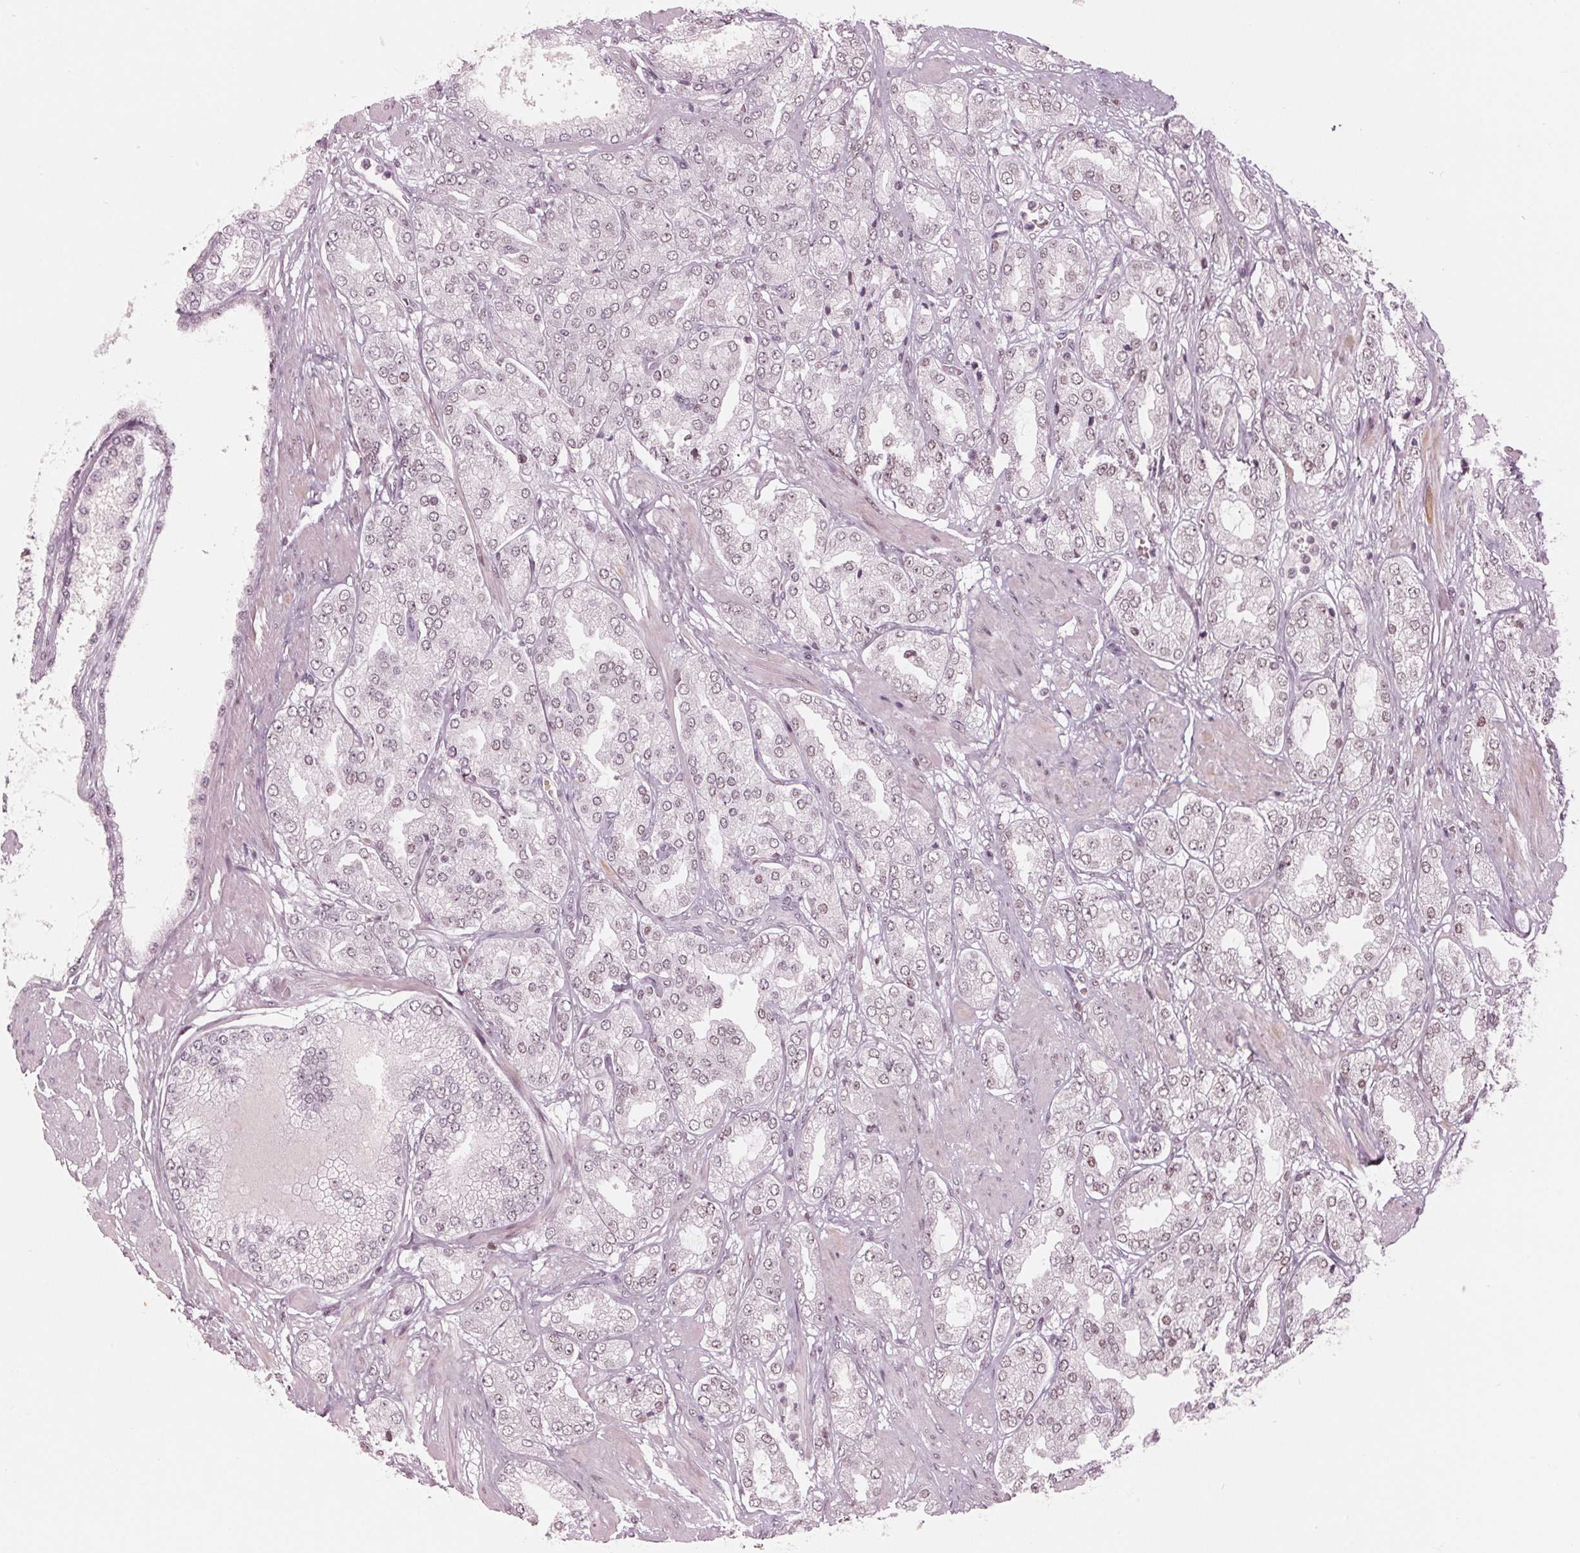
{"staining": {"intensity": "weak", "quantity": "<25%", "location": "nuclear"}, "tissue": "prostate cancer", "cell_type": "Tumor cells", "image_type": "cancer", "snomed": [{"axis": "morphology", "description": "Adenocarcinoma, High grade"}, {"axis": "topography", "description": "Prostate"}], "caption": "IHC of human adenocarcinoma (high-grade) (prostate) shows no positivity in tumor cells.", "gene": "DNMT3L", "patient": {"sex": "male", "age": 68}}